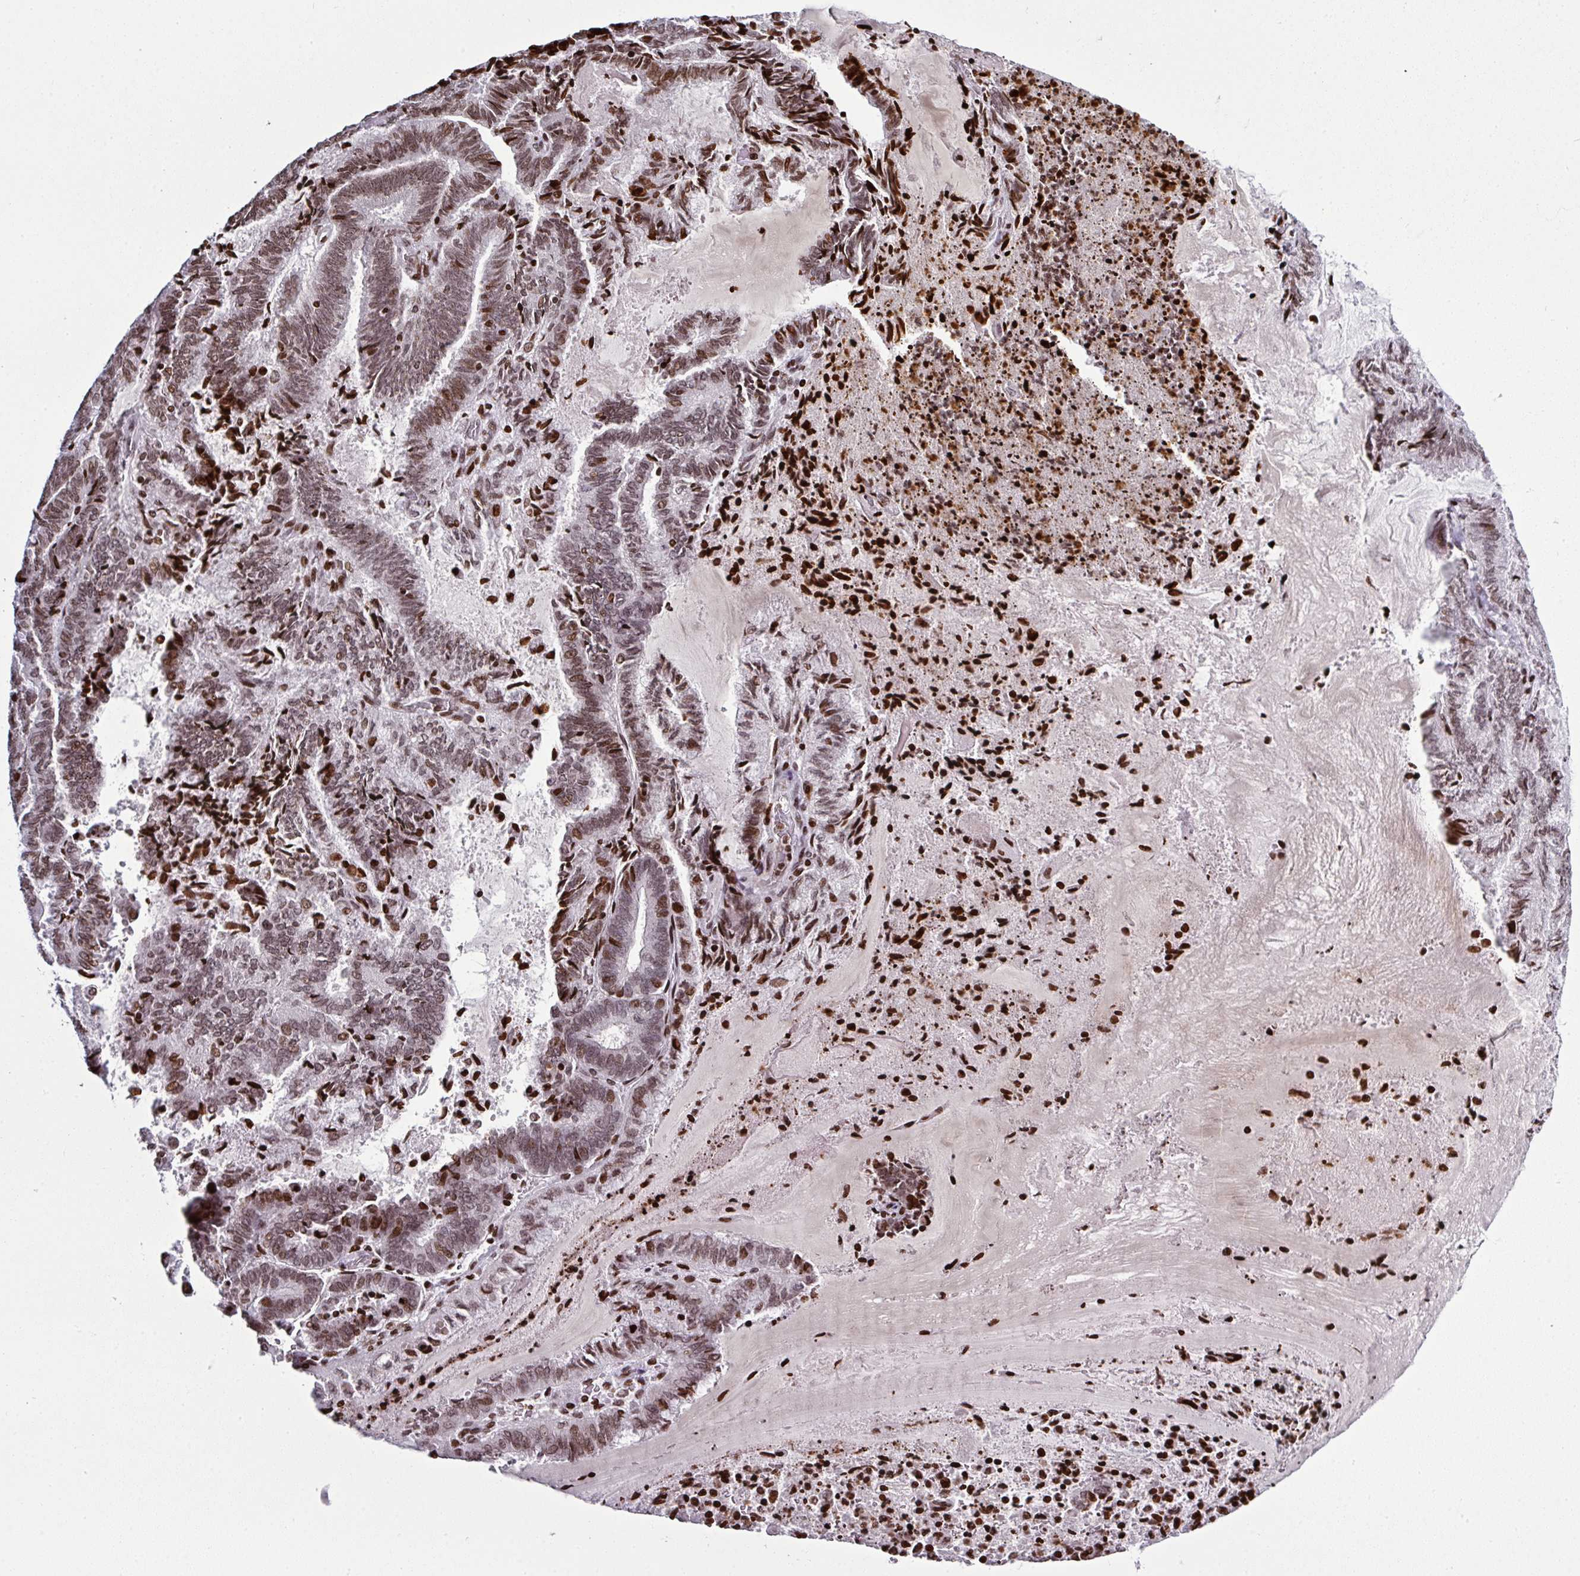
{"staining": {"intensity": "moderate", "quantity": ">75%", "location": "nuclear"}, "tissue": "endometrial cancer", "cell_type": "Tumor cells", "image_type": "cancer", "snomed": [{"axis": "morphology", "description": "Adenocarcinoma, NOS"}, {"axis": "topography", "description": "Endometrium"}], "caption": "High-power microscopy captured an IHC histopathology image of adenocarcinoma (endometrial), revealing moderate nuclear staining in approximately >75% of tumor cells.", "gene": "RASL11A", "patient": {"sex": "female", "age": 80}}